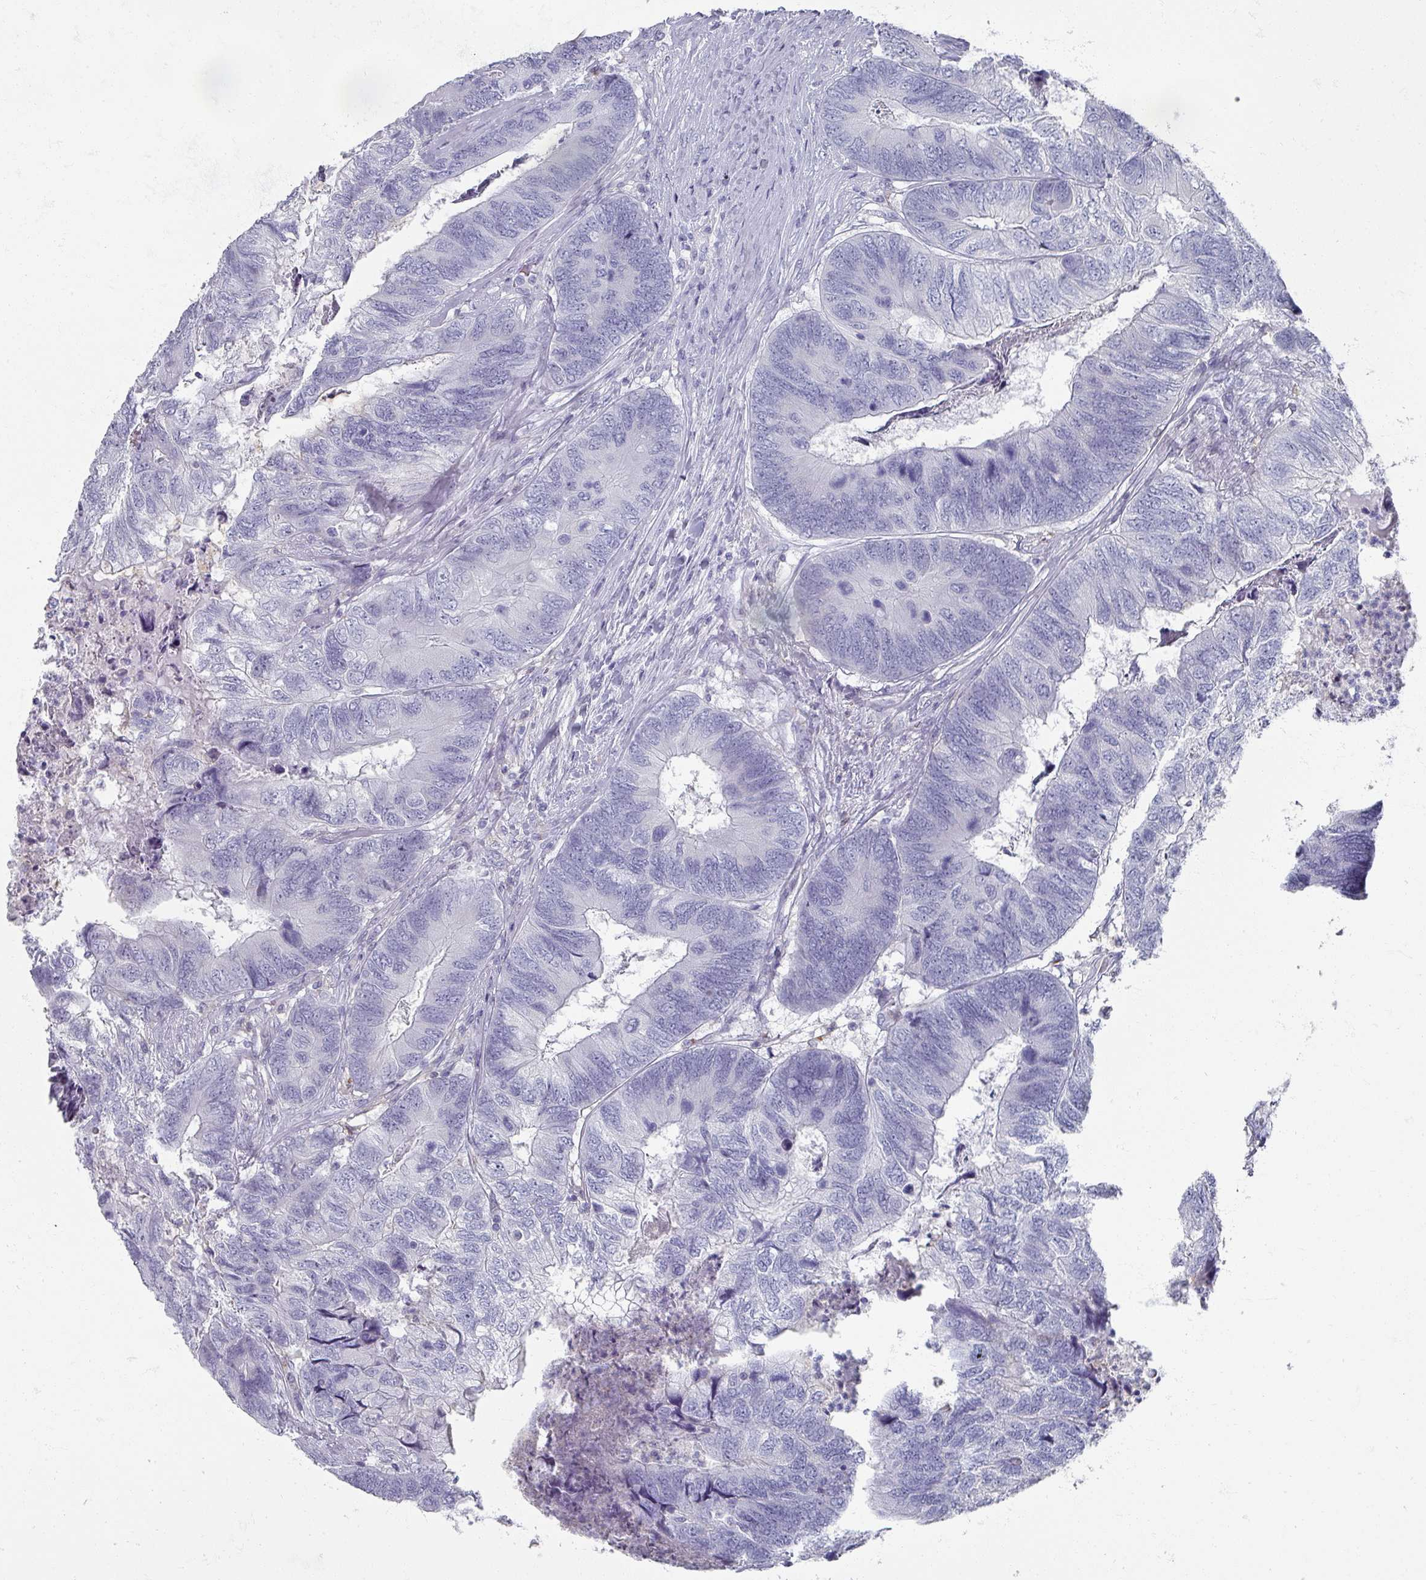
{"staining": {"intensity": "negative", "quantity": "none", "location": "none"}, "tissue": "colorectal cancer", "cell_type": "Tumor cells", "image_type": "cancer", "snomed": [{"axis": "morphology", "description": "Adenocarcinoma, NOS"}, {"axis": "topography", "description": "Colon"}], "caption": "Immunohistochemistry (IHC) micrograph of colorectal cancer (adenocarcinoma) stained for a protein (brown), which reveals no positivity in tumor cells.", "gene": "OMG", "patient": {"sex": "female", "age": 67}}